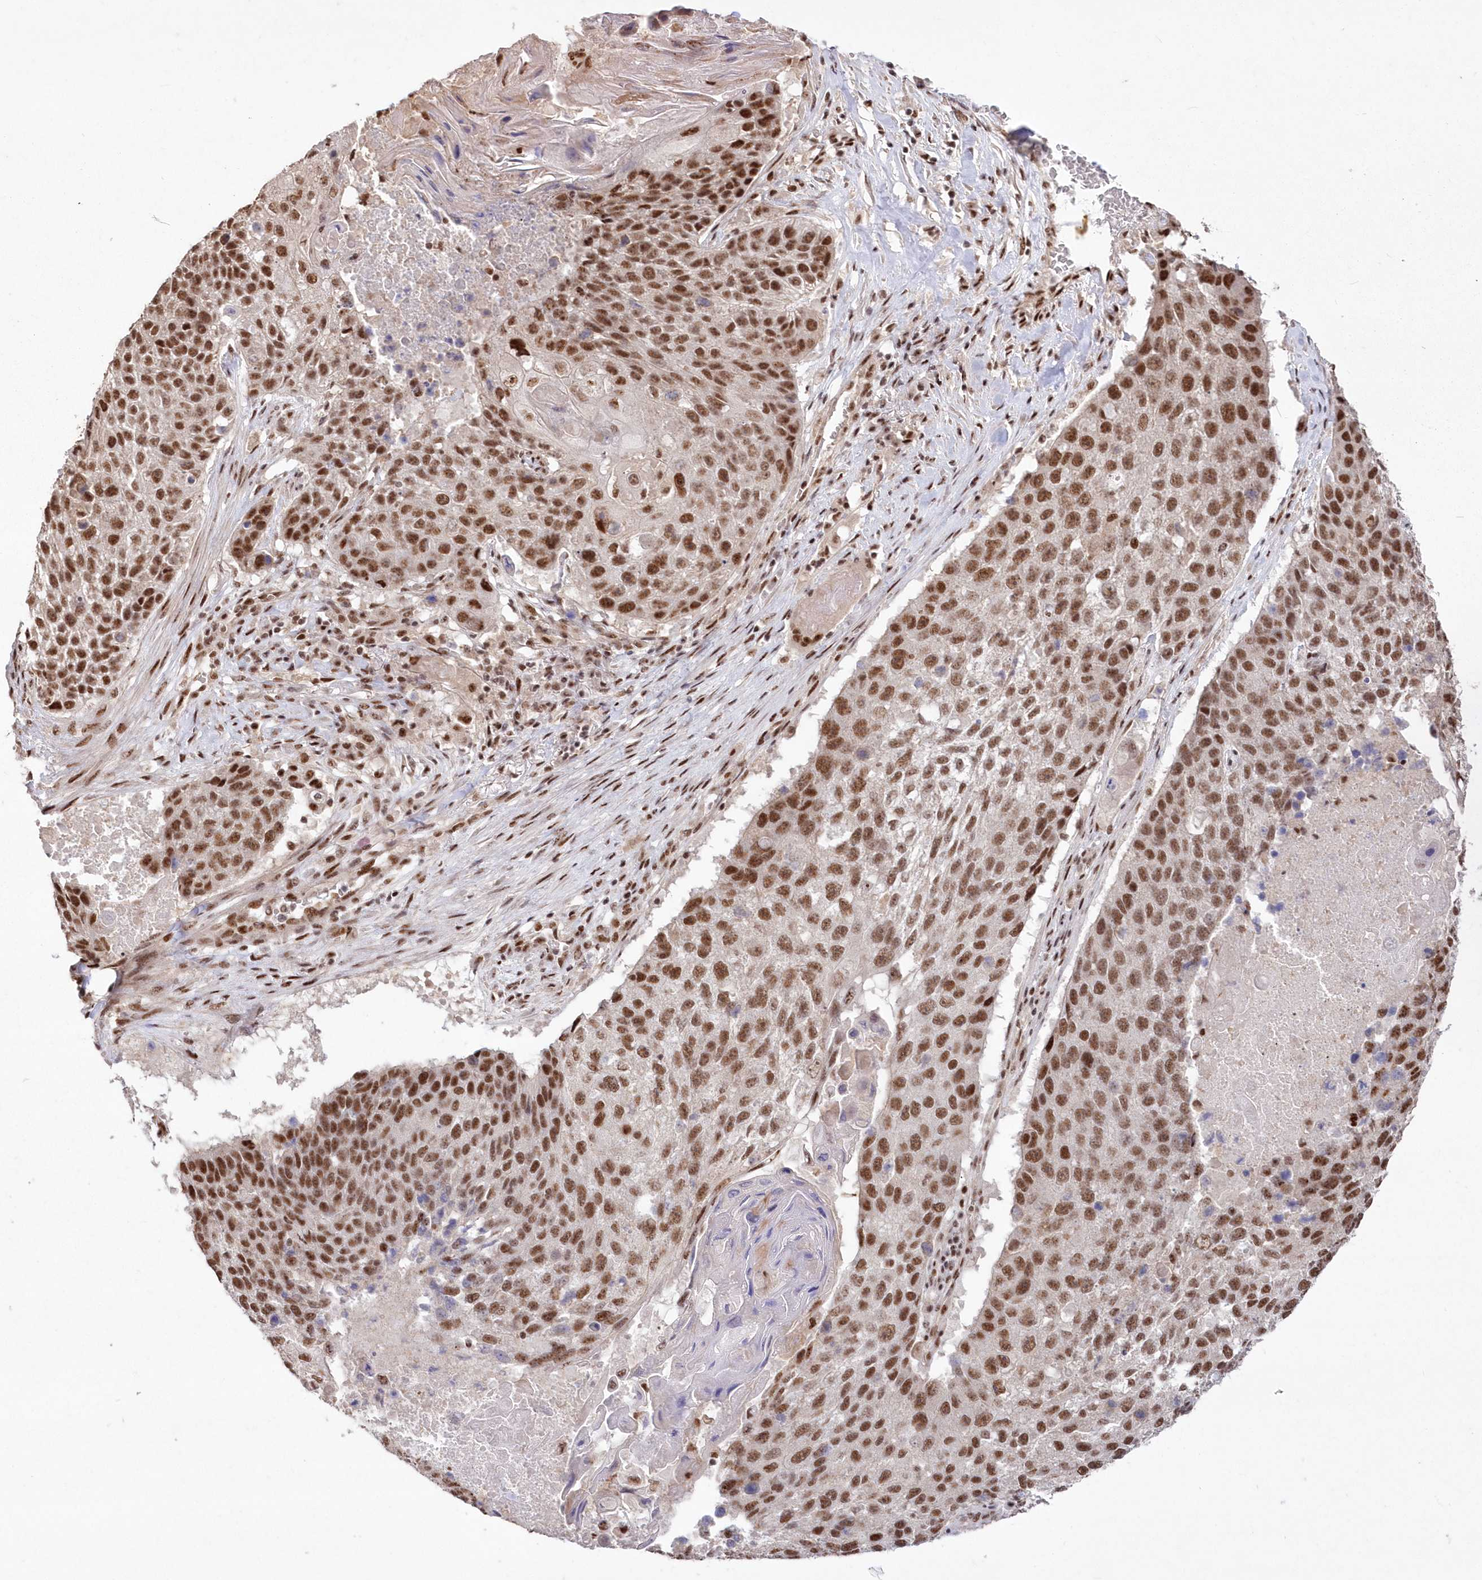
{"staining": {"intensity": "moderate", "quantity": ">75%", "location": "nuclear"}, "tissue": "lung cancer", "cell_type": "Tumor cells", "image_type": "cancer", "snomed": [{"axis": "morphology", "description": "Squamous cell carcinoma, NOS"}, {"axis": "topography", "description": "Lung"}], "caption": "Squamous cell carcinoma (lung) stained with DAB immunohistochemistry displays medium levels of moderate nuclear expression in approximately >75% of tumor cells. The protein is stained brown, and the nuclei are stained in blue (DAB IHC with brightfield microscopy, high magnification).", "gene": "WBP1L", "patient": {"sex": "male", "age": 61}}